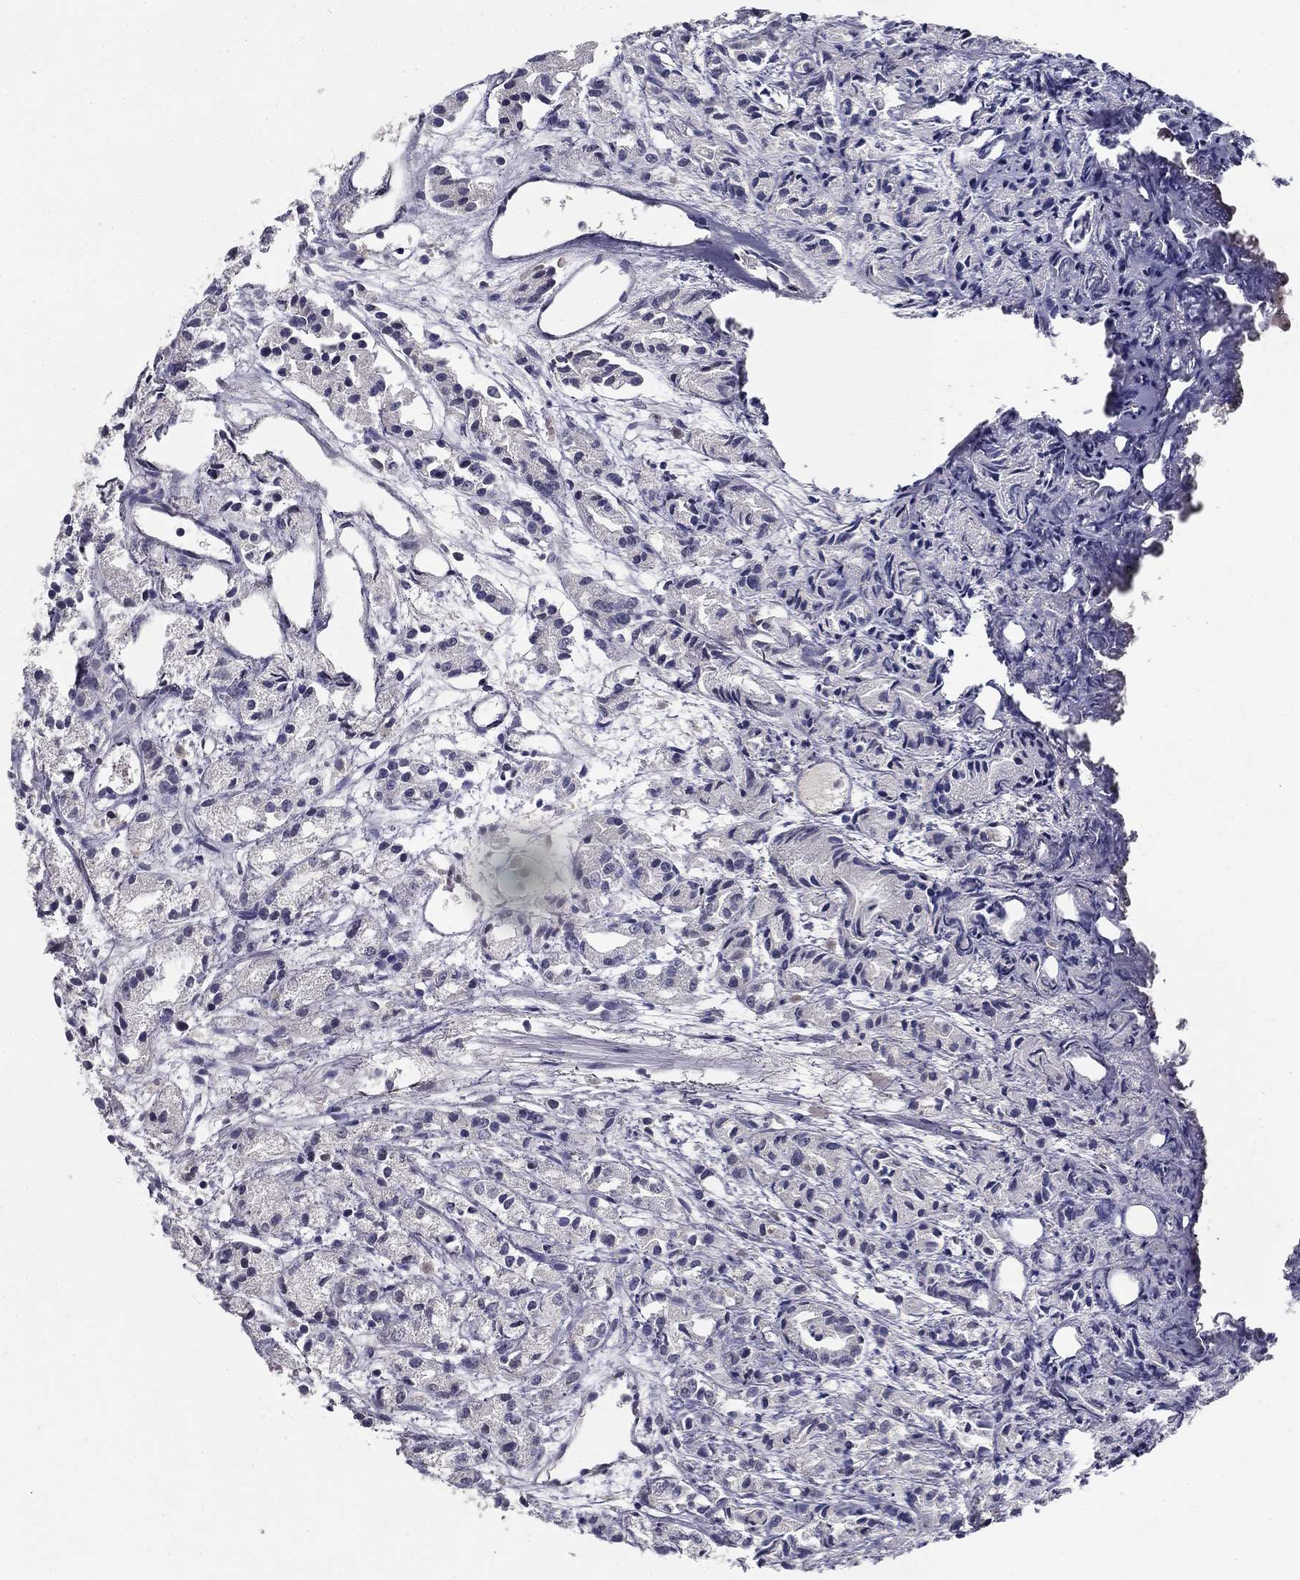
{"staining": {"intensity": "negative", "quantity": "none", "location": "none"}, "tissue": "prostate cancer", "cell_type": "Tumor cells", "image_type": "cancer", "snomed": [{"axis": "morphology", "description": "Adenocarcinoma, Medium grade"}, {"axis": "topography", "description": "Prostate"}], "caption": "Immunohistochemistry micrograph of neoplastic tissue: human medium-grade adenocarcinoma (prostate) stained with DAB demonstrates no significant protein expression in tumor cells.", "gene": "CD274", "patient": {"sex": "male", "age": 74}}